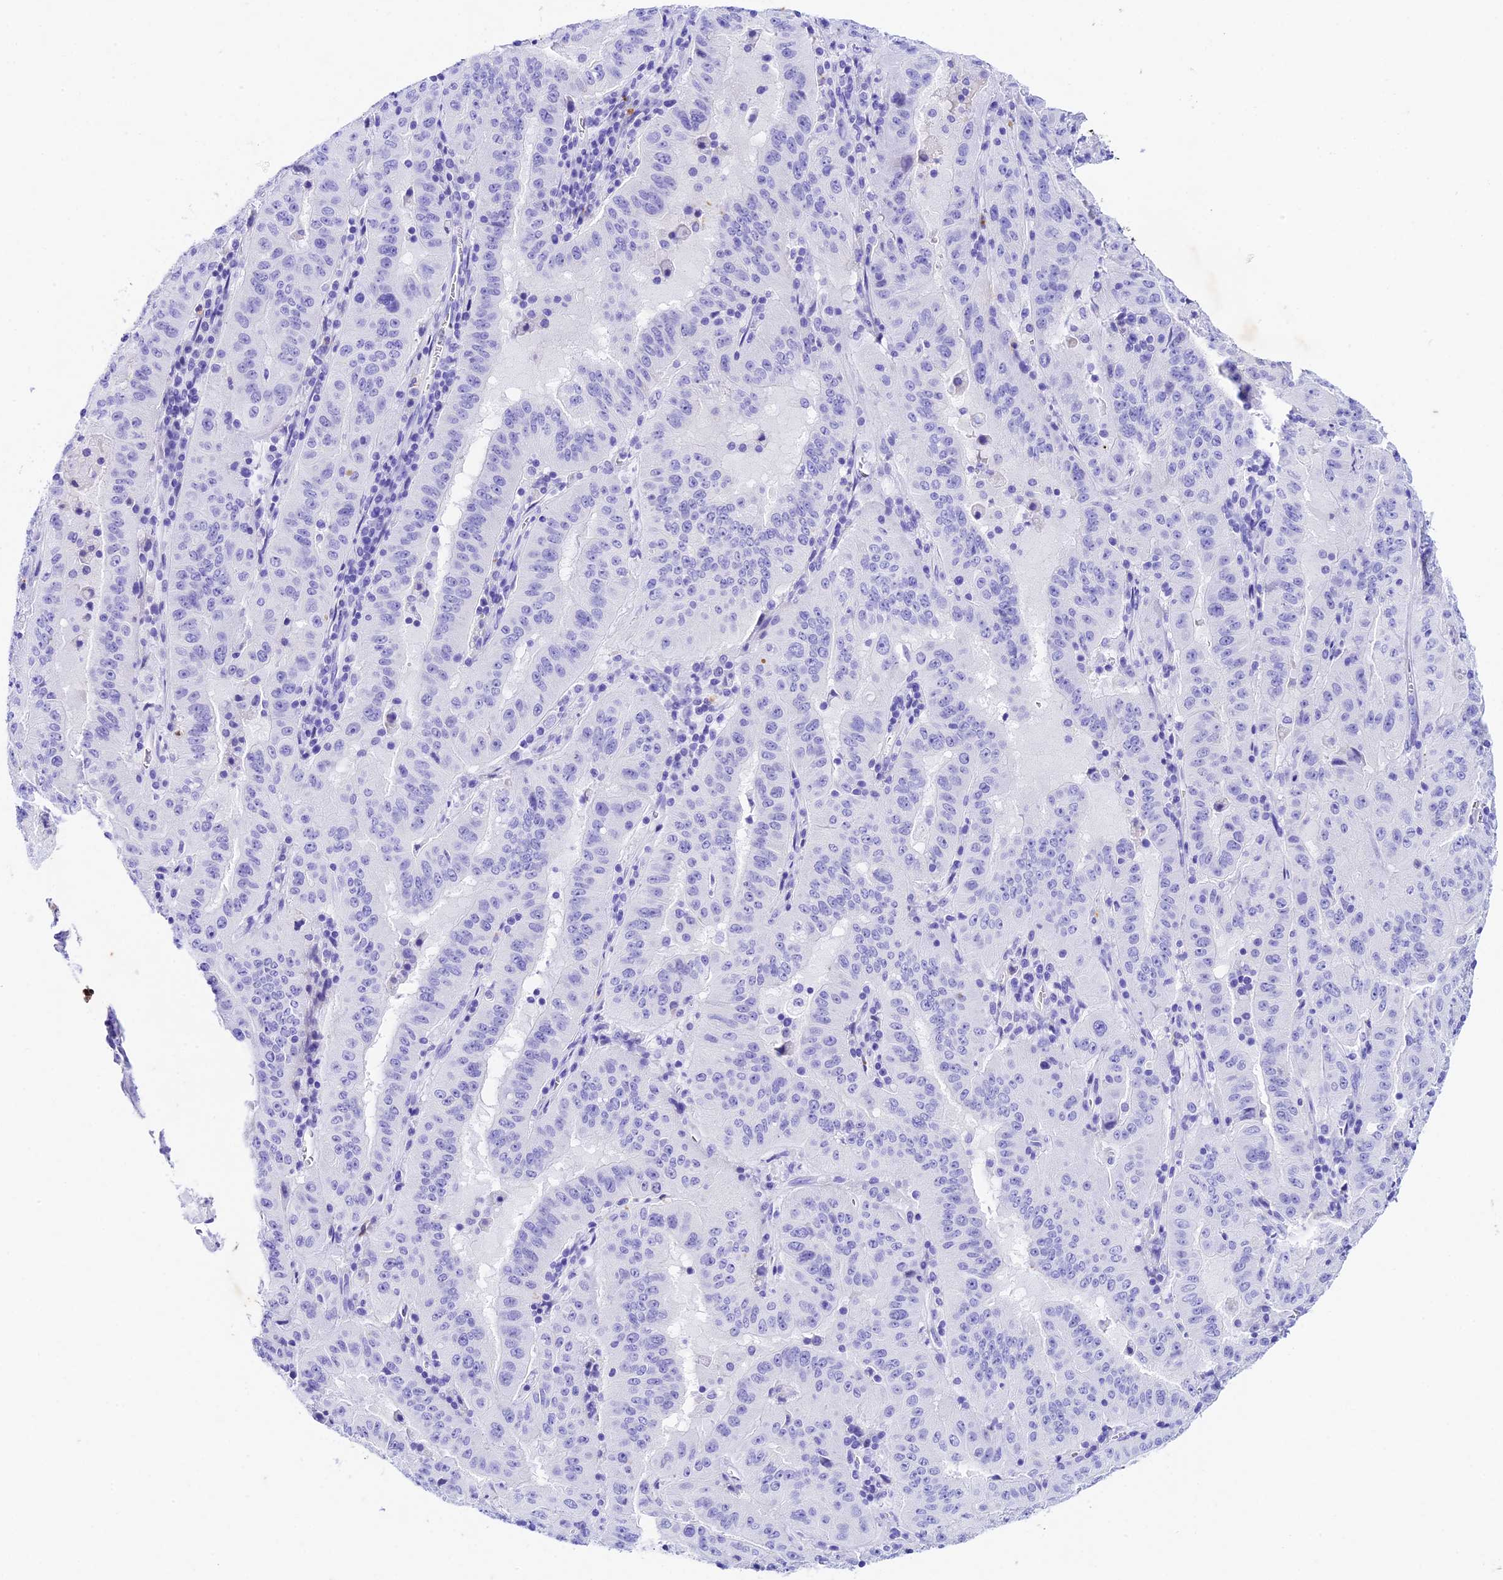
{"staining": {"intensity": "negative", "quantity": "none", "location": "none"}, "tissue": "pancreatic cancer", "cell_type": "Tumor cells", "image_type": "cancer", "snomed": [{"axis": "morphology", "description": "Adenocarcinoma, NOS"}, {"axis": "topography", "description": "Pancreas"}], "caption": "Immunohistochemistry micrograph of neoplastic tissue: human adenocarcinoma (pancreatic) stained with DAB exhibits no significant protein expression in tumor cells.", "gene": "PSG11", "patient": {"sex": "male", "age": 63}}